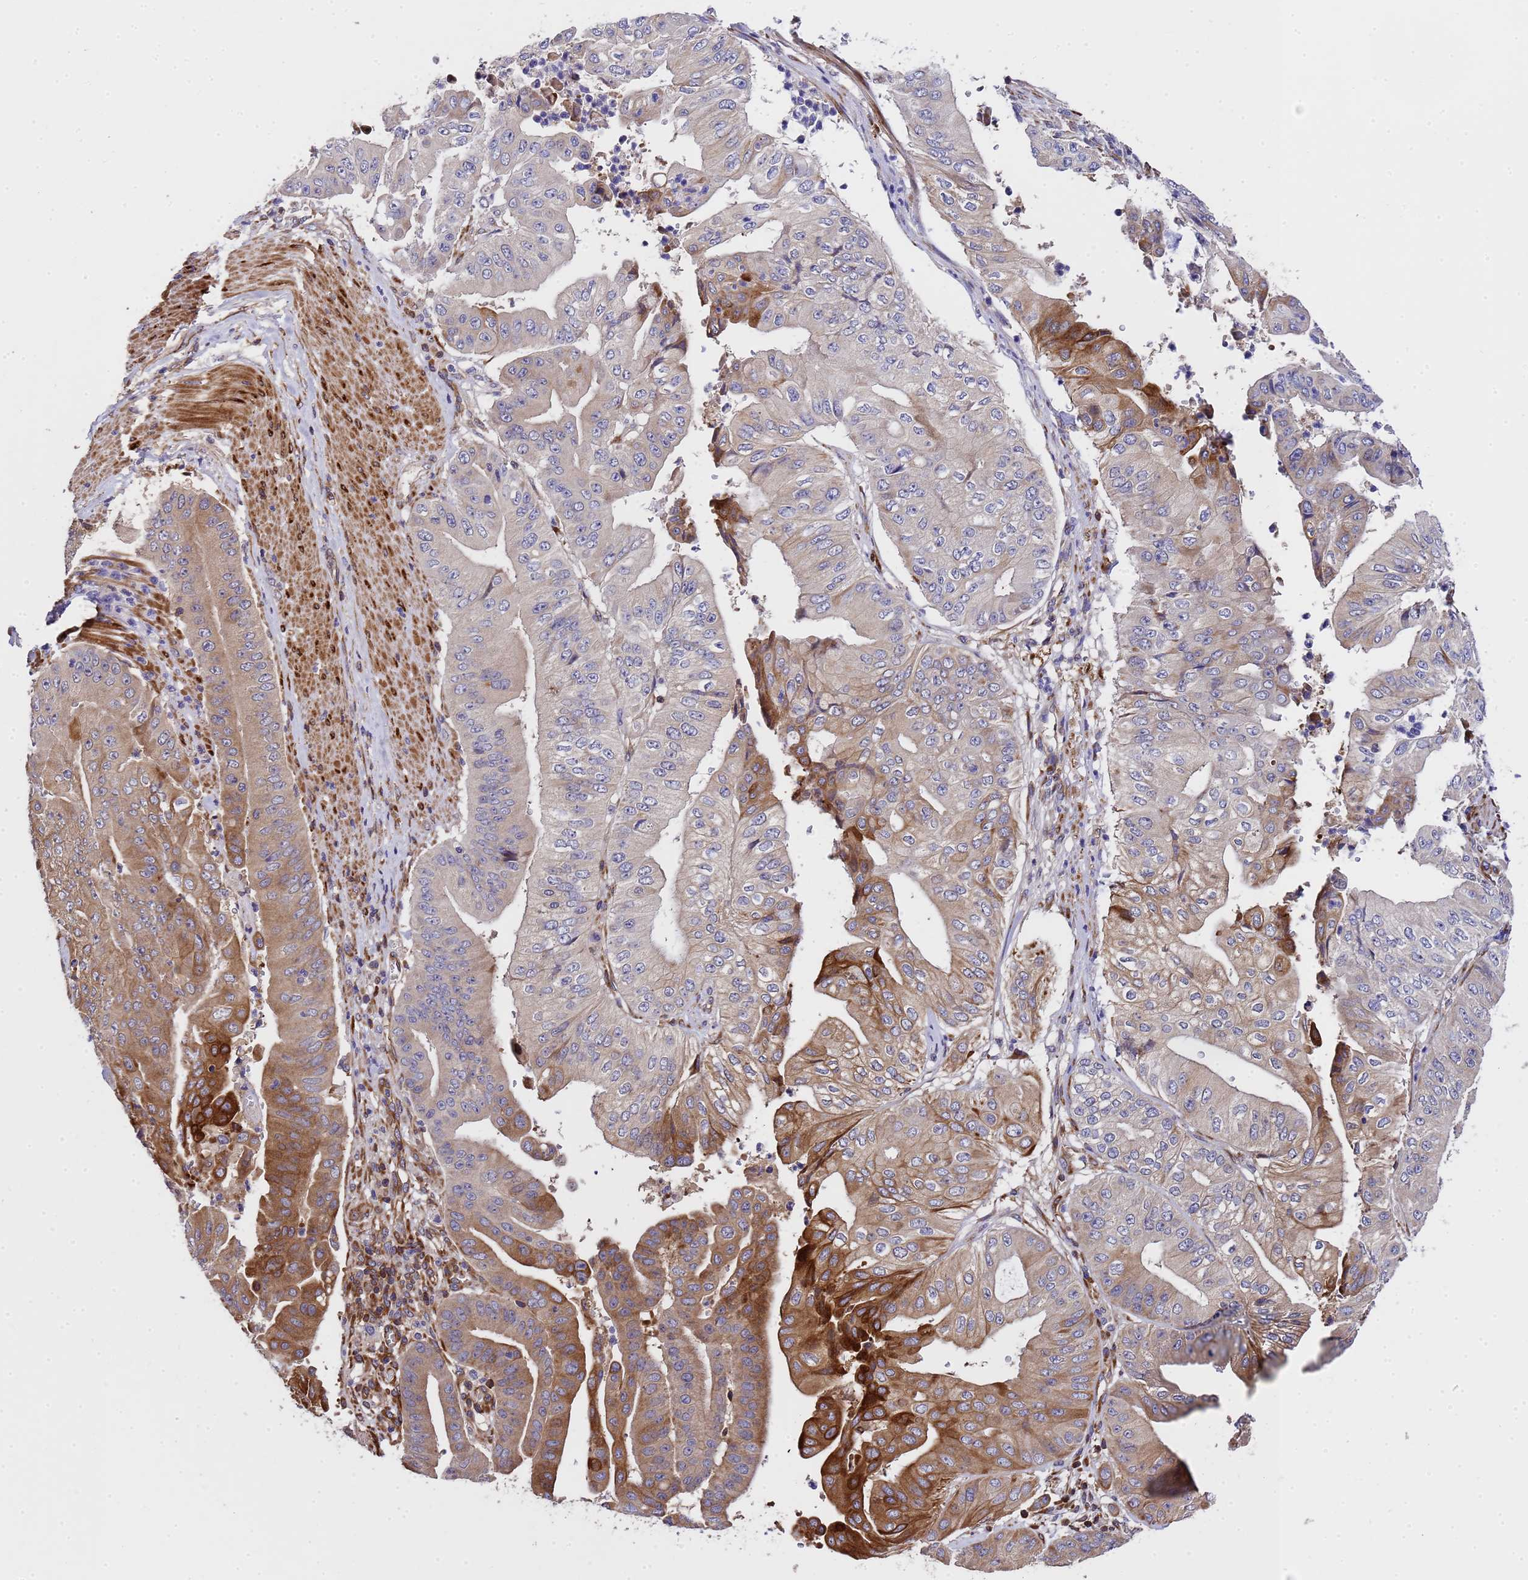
{"staining": {"intensity": "strong", "quantity": "25%-75%", "location": "cytoplasmic/membranous"}, "tissue": "pancreatic cancer", "cell_type": "Tumor cells", "image_type": "cancer", "snomed": [{"axis": "morphology", "description": "Adenocarcinoma, NOS"}, {"axis": "topography", "description": "Pancreas"}], "caption": "A high-resolution image shows immunohistochemistry staining of pancreatic adenocarcinoma, which shows strong cytoplasmic/membranous expression in approximately 25%-75% of tumor cells. The protein is shown in brown color, while the nuclei are stained blue.", "gene": "MOCS1", "patient": {"sex": "female", "age": 77}}